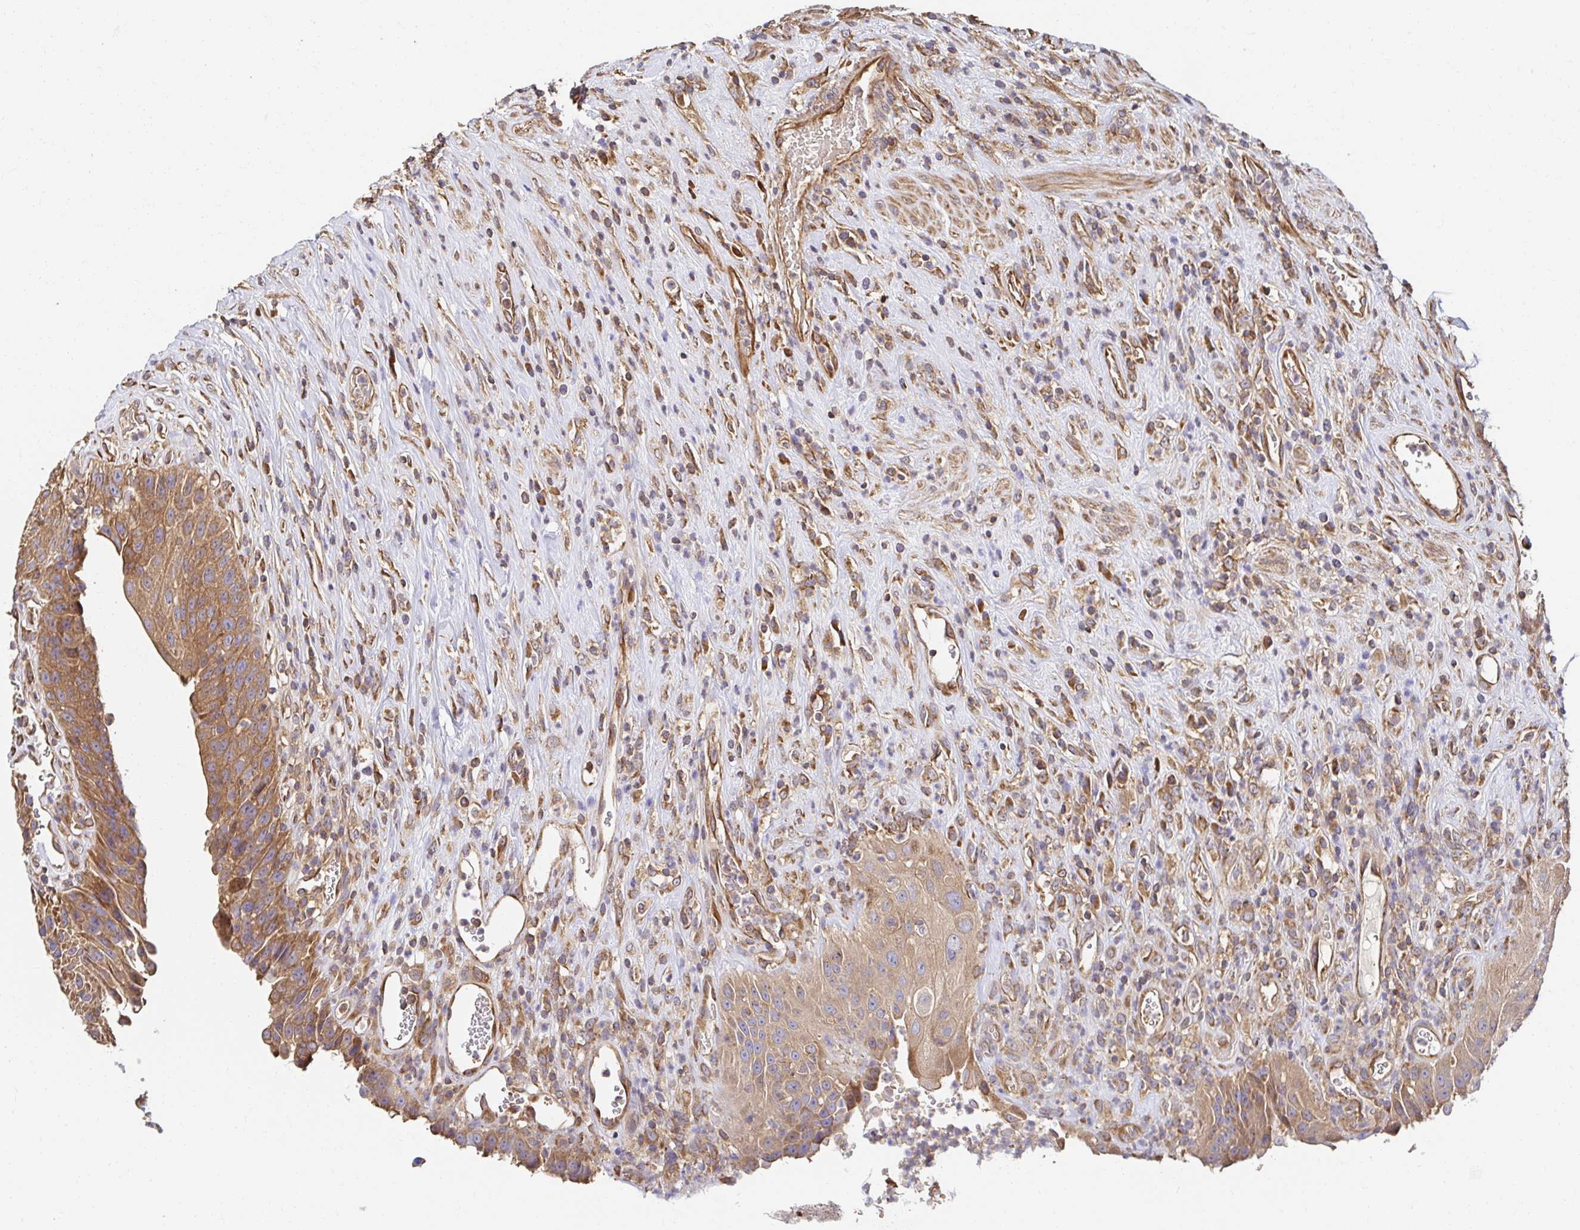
{"staining": {"intensity": "moderate", "quantity": ">75%", "location": "cytoplasmic/membranous"}, "tissue": "urinary bladder", "cell_type": "Urothelial cells", "image_type": "normal", "snomed": [{"axis": "morphology", "description": "Normal tissue, NOS"}, {"axis": "topography", "description": "Urinary bladder"}], "caption": "Benign urinary bladder exhibits moderate cytoplasmic/membranous positivity in about >75% of urothelial cells, visualized by immunohistochemistry.", "gene": "APBB1", "patient": {"sex": "female", "age": 56}}